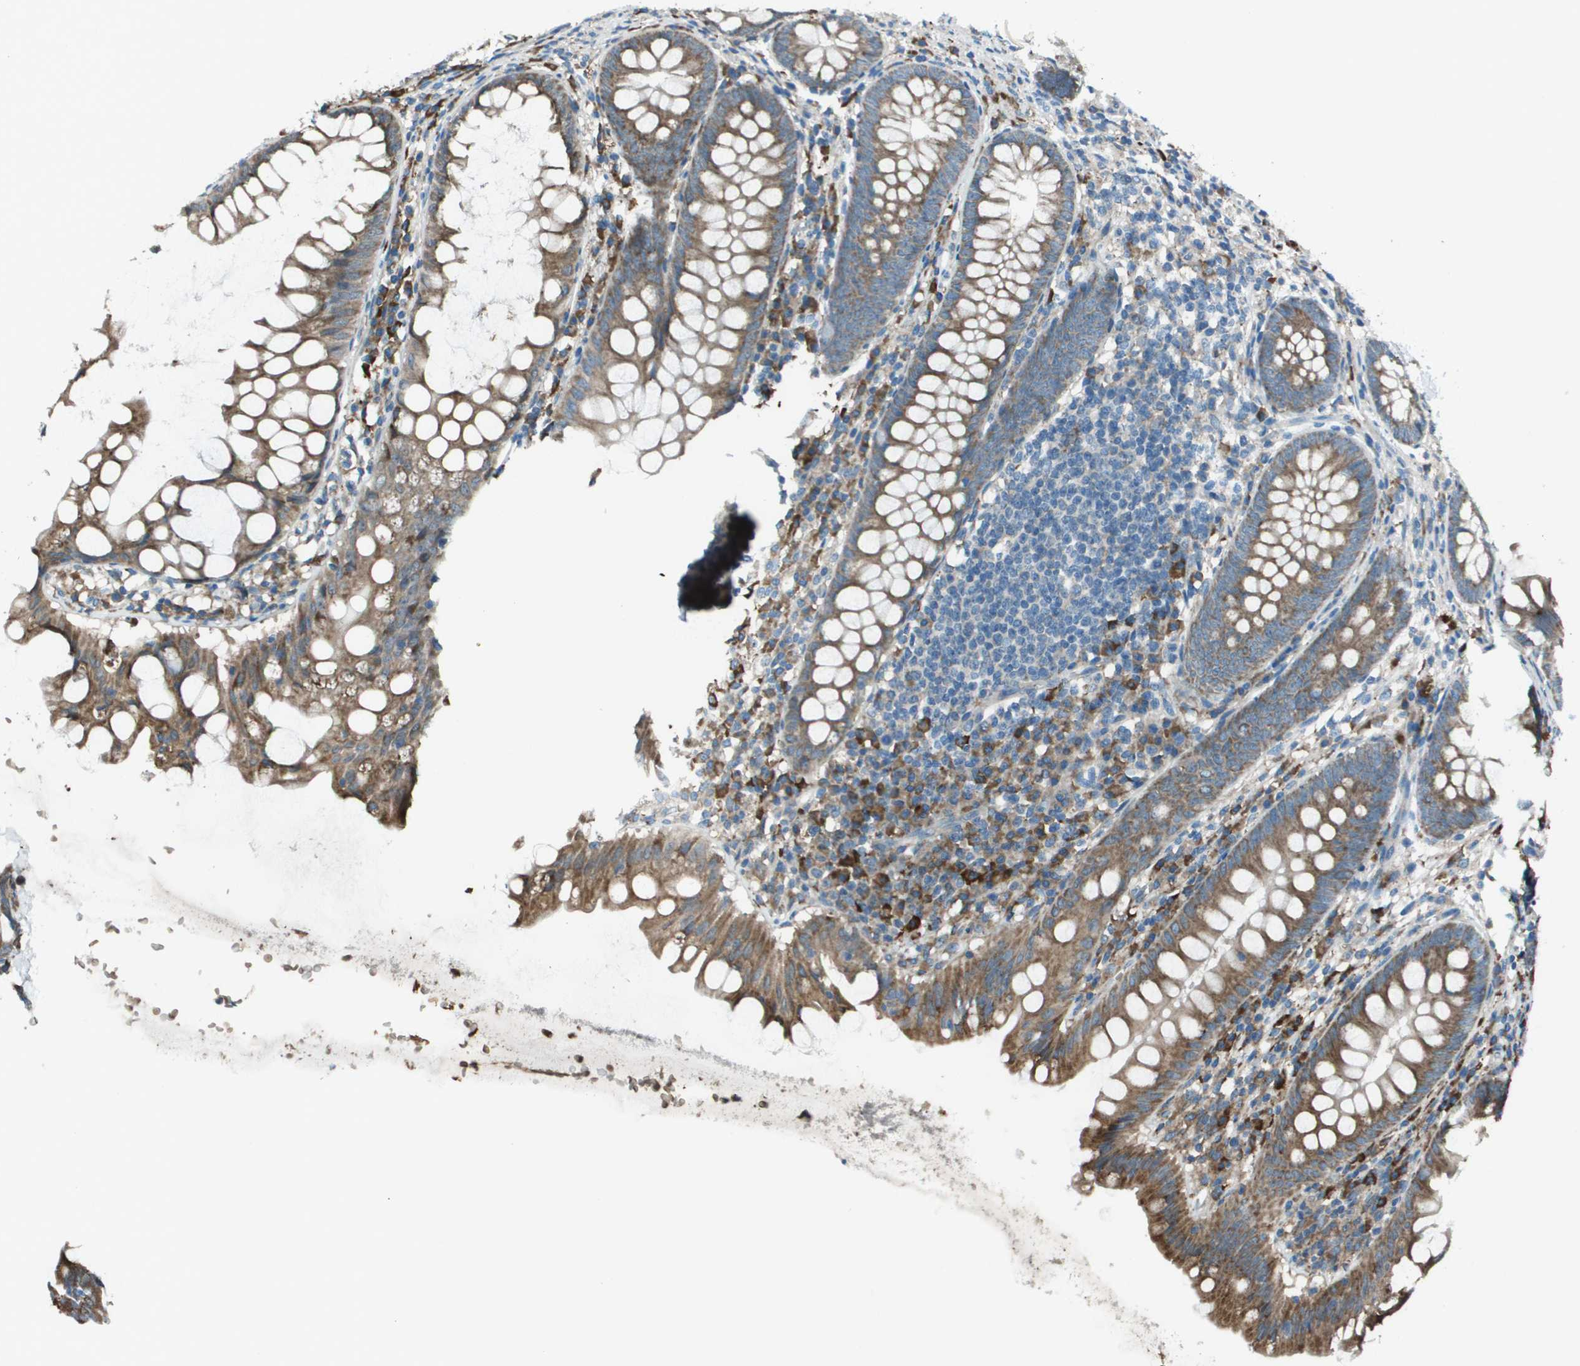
{"staining": {"intensity": "moderate", "quantity": ">75%", "location": "cytoplasmic/membranous"}, "tissue": "appendix", "cell_type": "Glandular cells", "image_type": "normal", "snomed": [{"axis": "morphology", "description": "Normal tissue, NOS"}, {"axis": "topography", "description": "Appendix"}], "caption": "Protein expression analysis of normal appendix reveals moderate cytoplasmic/membranous positivity in approximately >75% of glandular cells. The staining was performed using DAB to visualize the protein expression in brown, while the nuclei were stained in blue with hematoxylin (Magnification: 20x).", "gene": "UTS2", "patient": {"sex": "male", "age": 56}}